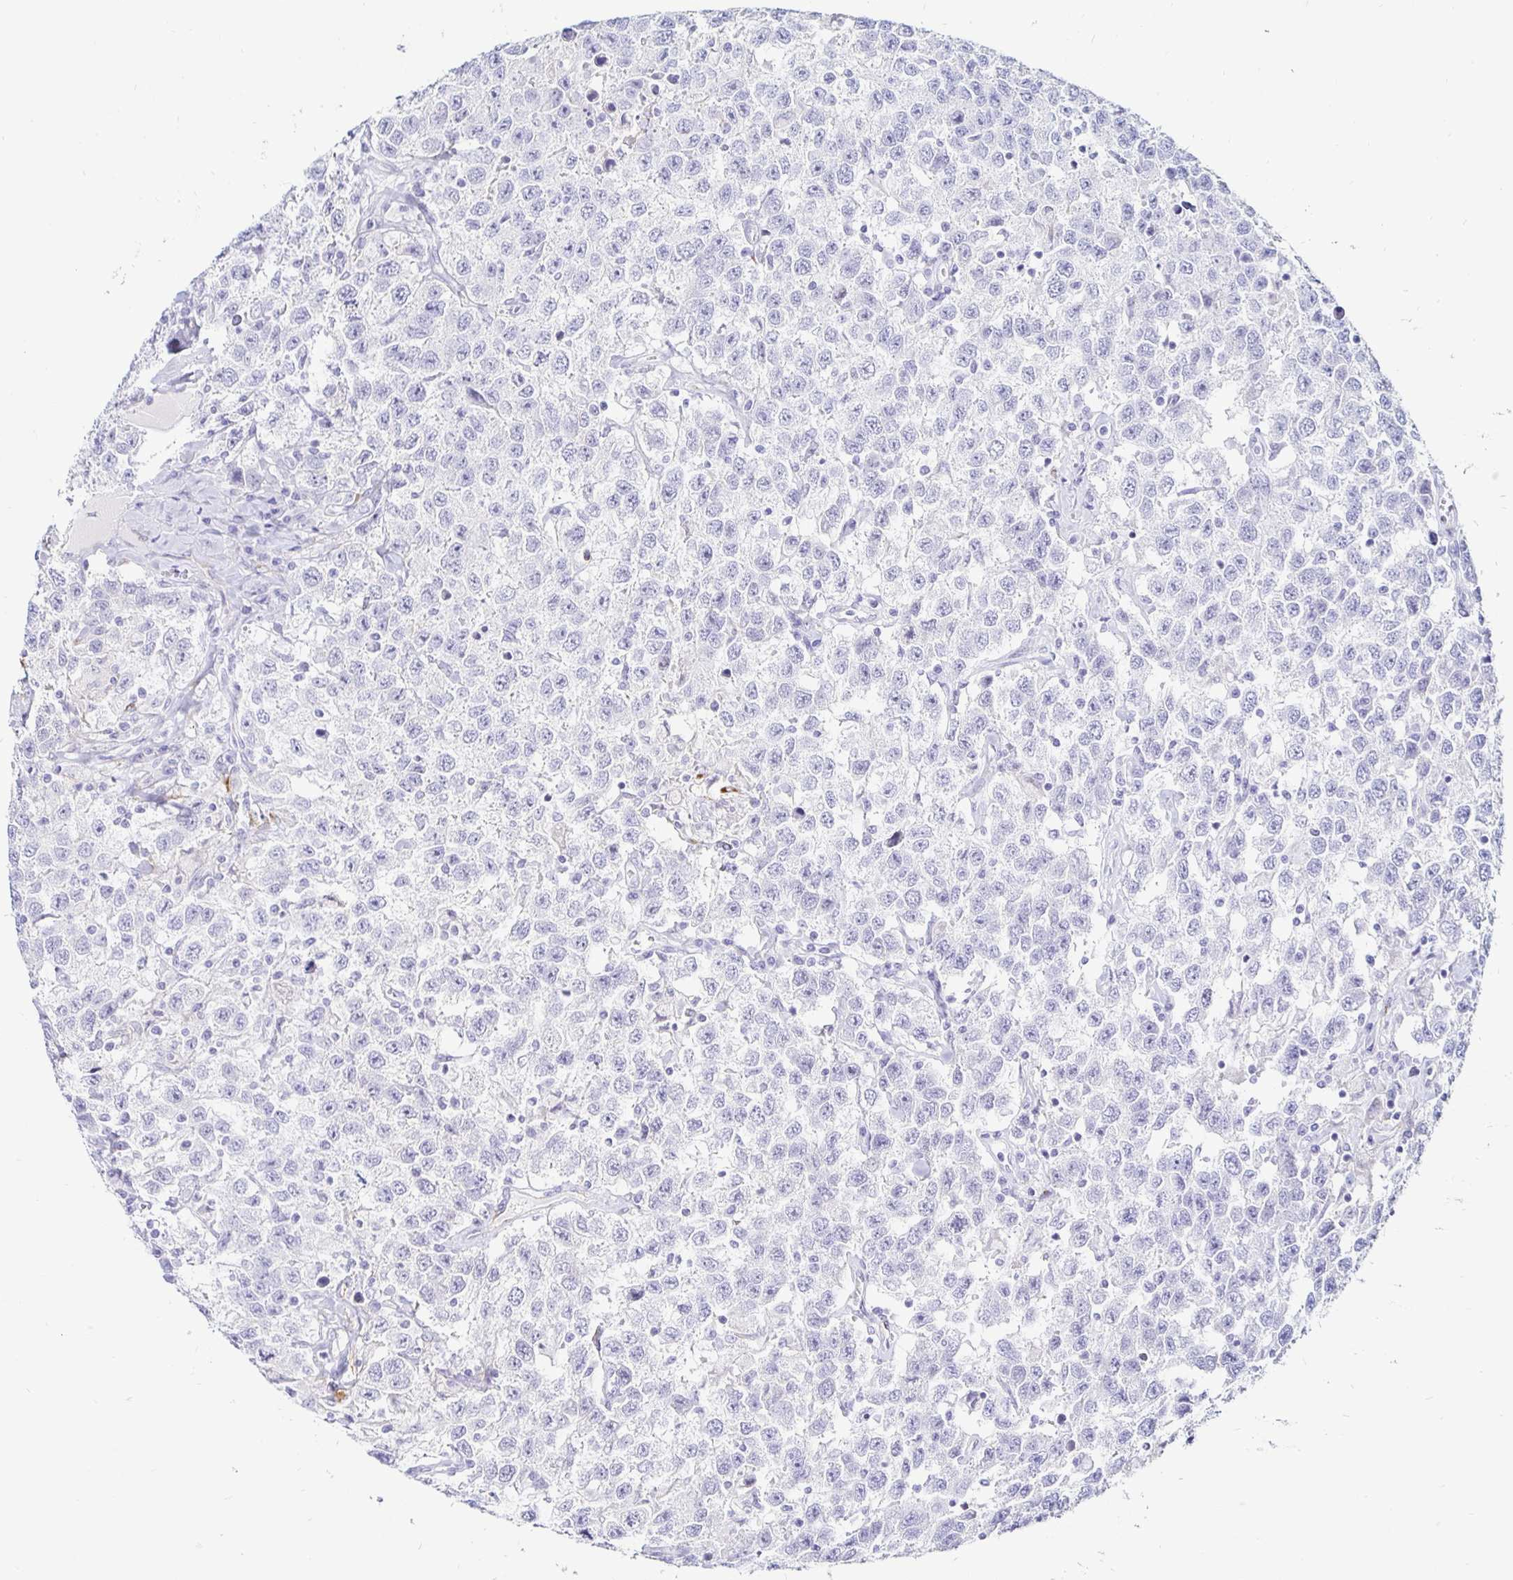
{"staining": {"intensity": "negative", "quantity": "none", "location": "none"}, "tissue": "testis cancer", "cell_type": "Tumor cells", "image_type": "cancer", "snomed": [{"axis": "morphology", "description": "Seminoma, NOS"}, {"axis": "topography", "description": "Testis"}], "caption": "Tumor cells show no significant protein expression in testis cancer (seminoma).", "gene": "TIMP1", "patient": {"sex": "male", "age": 41}}